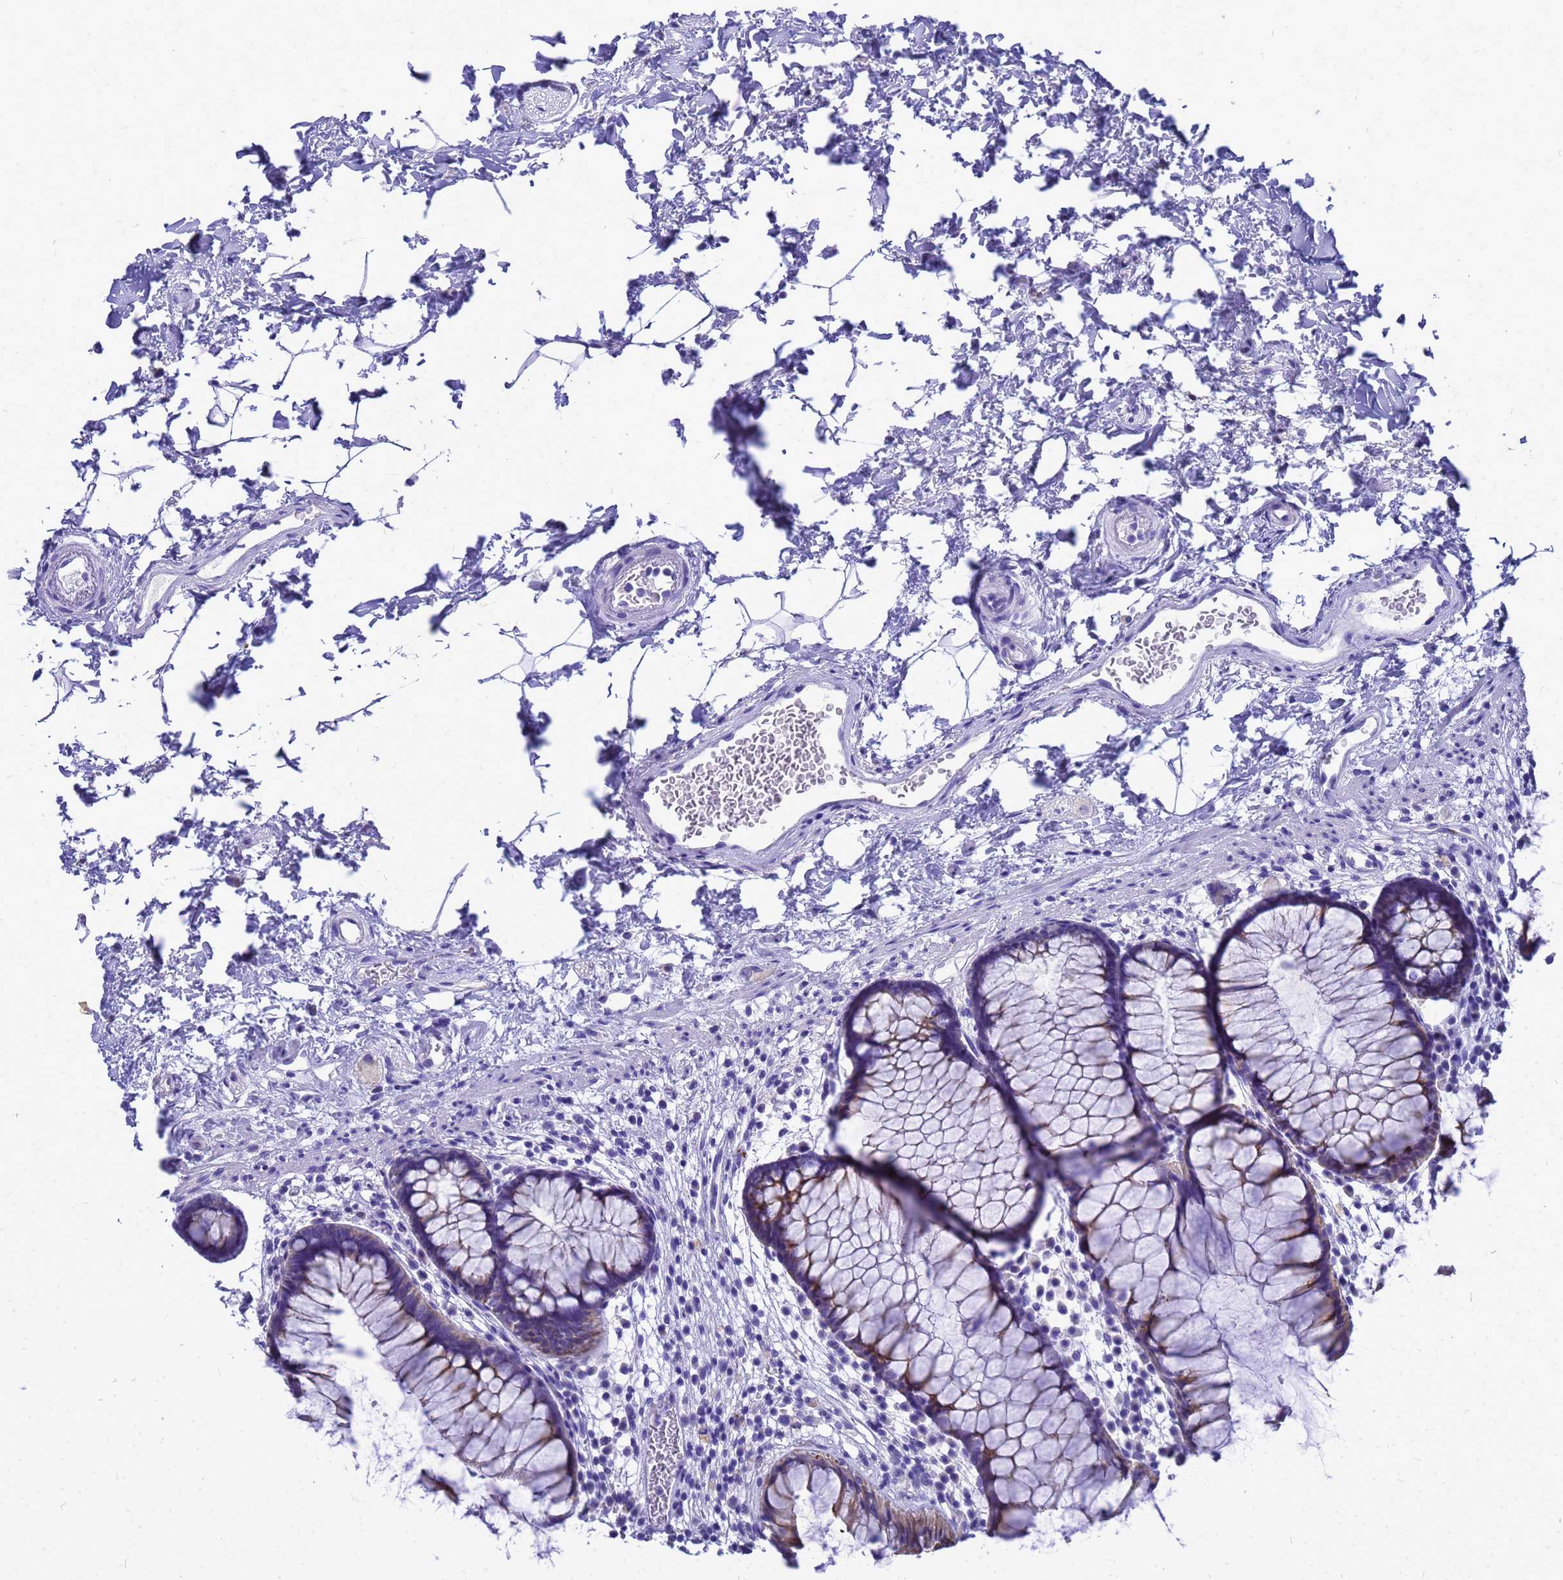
{"staining": {"intensity": "moderate", "quantity": ">75%", "location": "cytoplasmic/membranous"}, "tissue": "rectum", "cell_type": "Glandular cells", "image_type": "normal", "snomed": [{"axis": "morphology", "description": "Normal tissue, NOS"}, {"axis": "topography", "description": "Rectum"}], "caption": "Protein staining by immunohistochemistry (IHC) displays moderate cytoplasmic/membranous expression in about >75% of glandular cells in unremarkable rectum.", "gene": "OR52E2", "patient": {"sex": "male", "age": 51}}